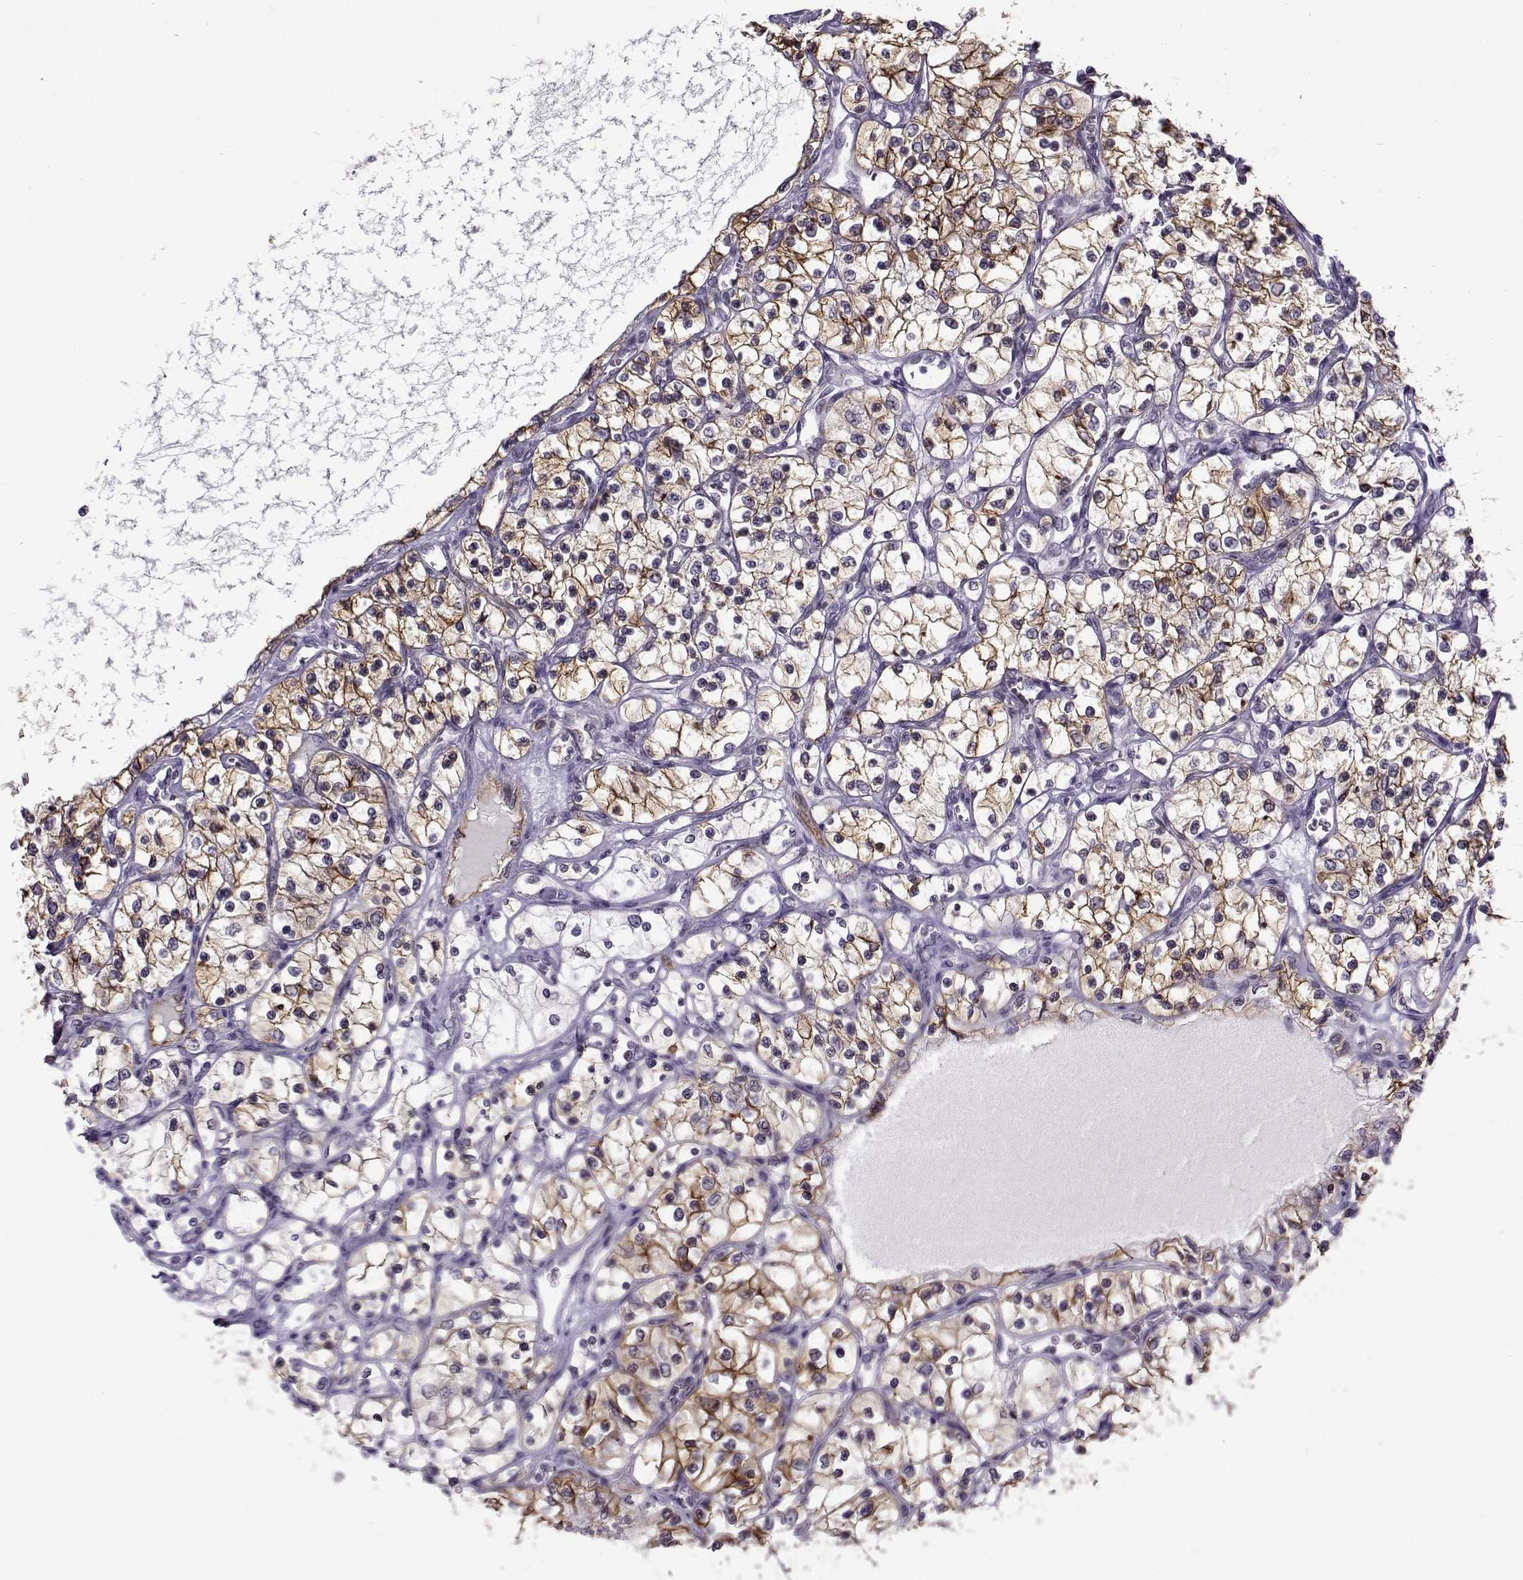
{"staining": {"intensity": "moderate", "quantity": "25%-75%", "location": "cytoplasmic/membranous"}, "tissue": "renal cancer", "cell_type": "Tumor cells", "image_type": "cancer", "snomed": [{"axis": "morphology", "description": "Adenocarcinoma, NOS"}, {"axis": "topography", "description": "Kidney"}], "caption": "Adenocarcinoma (renal) tissue exhibits moderate cytoplasmic/membranous staining in about 25%-75% of tumor cells", "gene": "BACH1", "patient": {"sex": "female", "age": 69}}